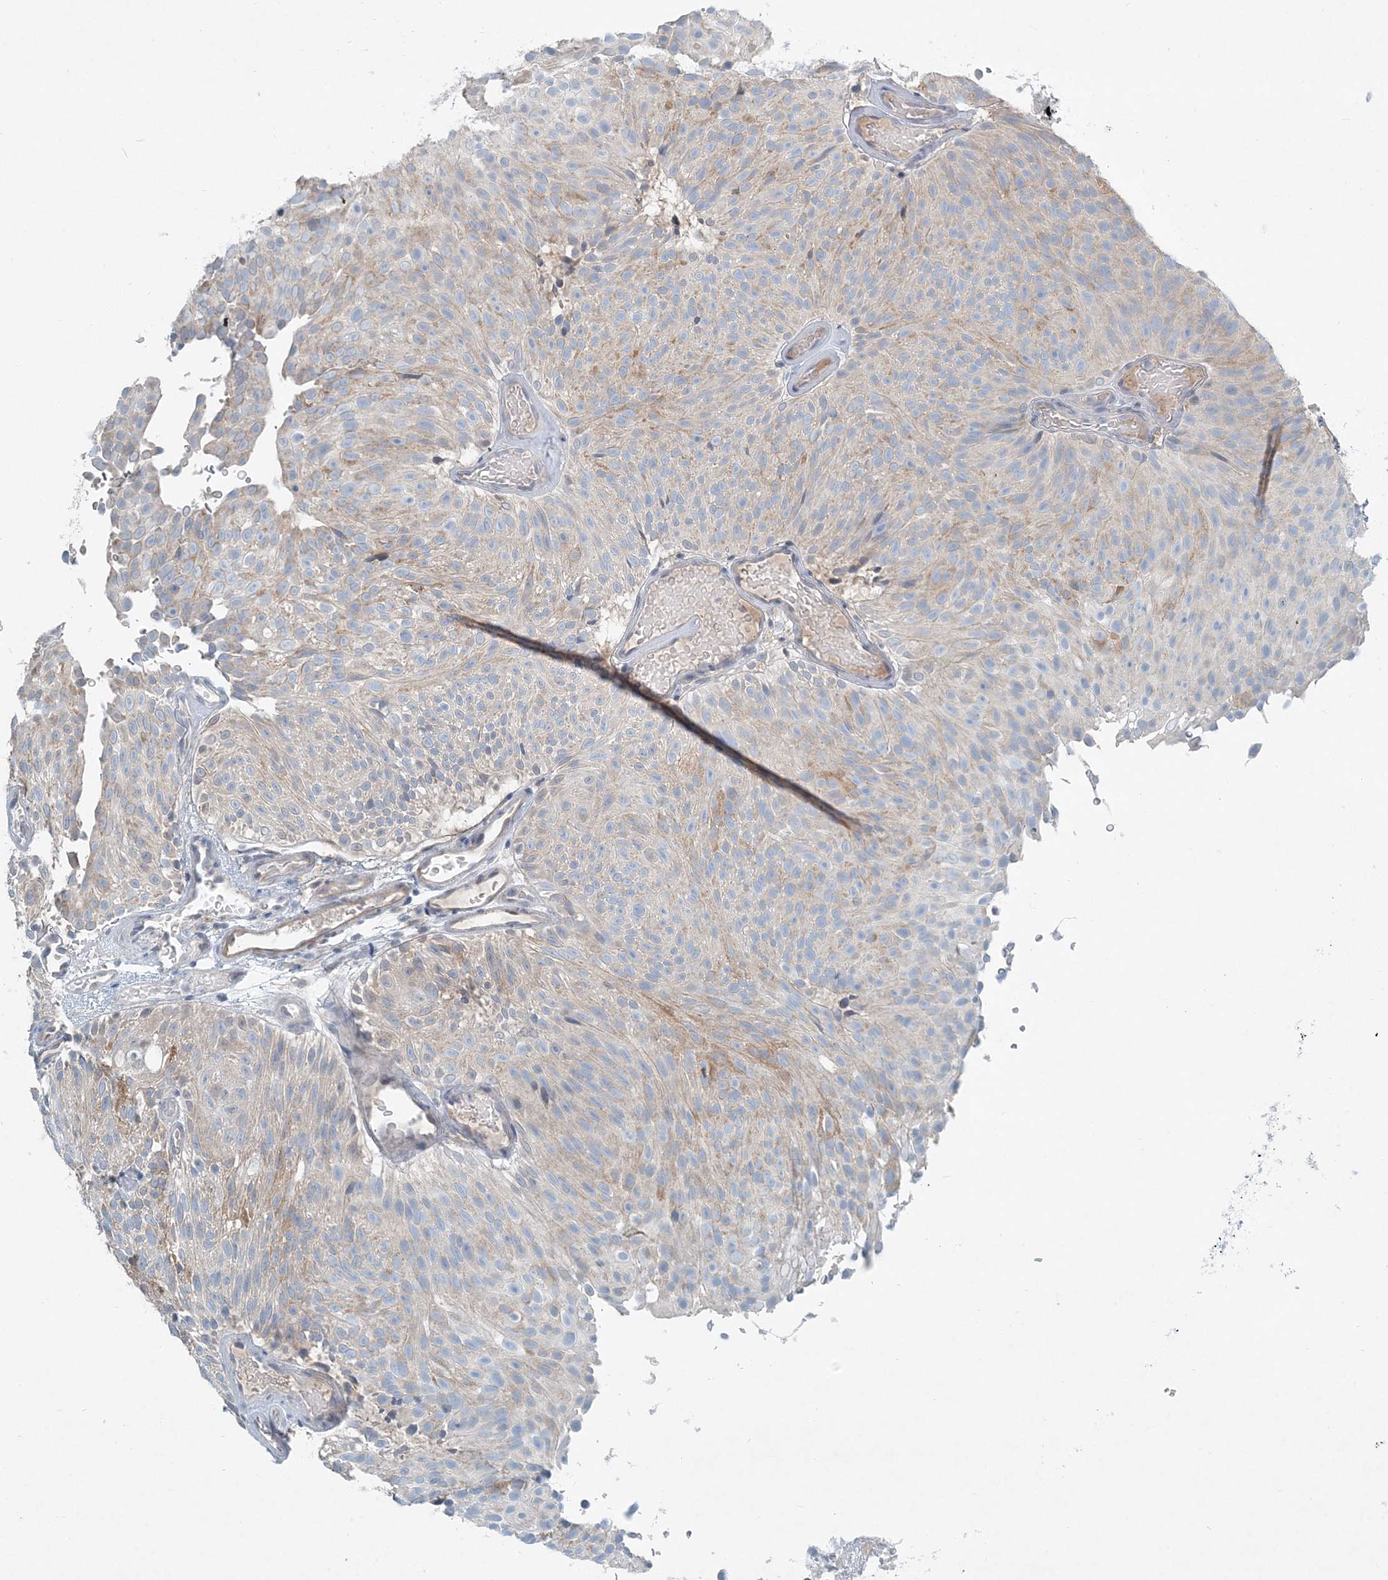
{"staining": {"intensity": "weak", "quantity": "<25%", "location": "cytoplasmic/membranous"}, "tissue": "urothelial cancer", "cell_type": "Tumor cells", "image_type": "cancer", "snomed": [{"axis": "morphology", "description": "Urothelial carcinoma, Low grade"}, {"axis": "topography", "description": "Urinary bladder"}], "caption": "IHC of human urothelial cancer reveals no staining in tumor cells. (Brightfield microscopy of DAB (3,3'-diaminobenzidine) IHC at high magnification).", "gene": "ARMH1", "patient": {"sex": "male", "age": 78}}